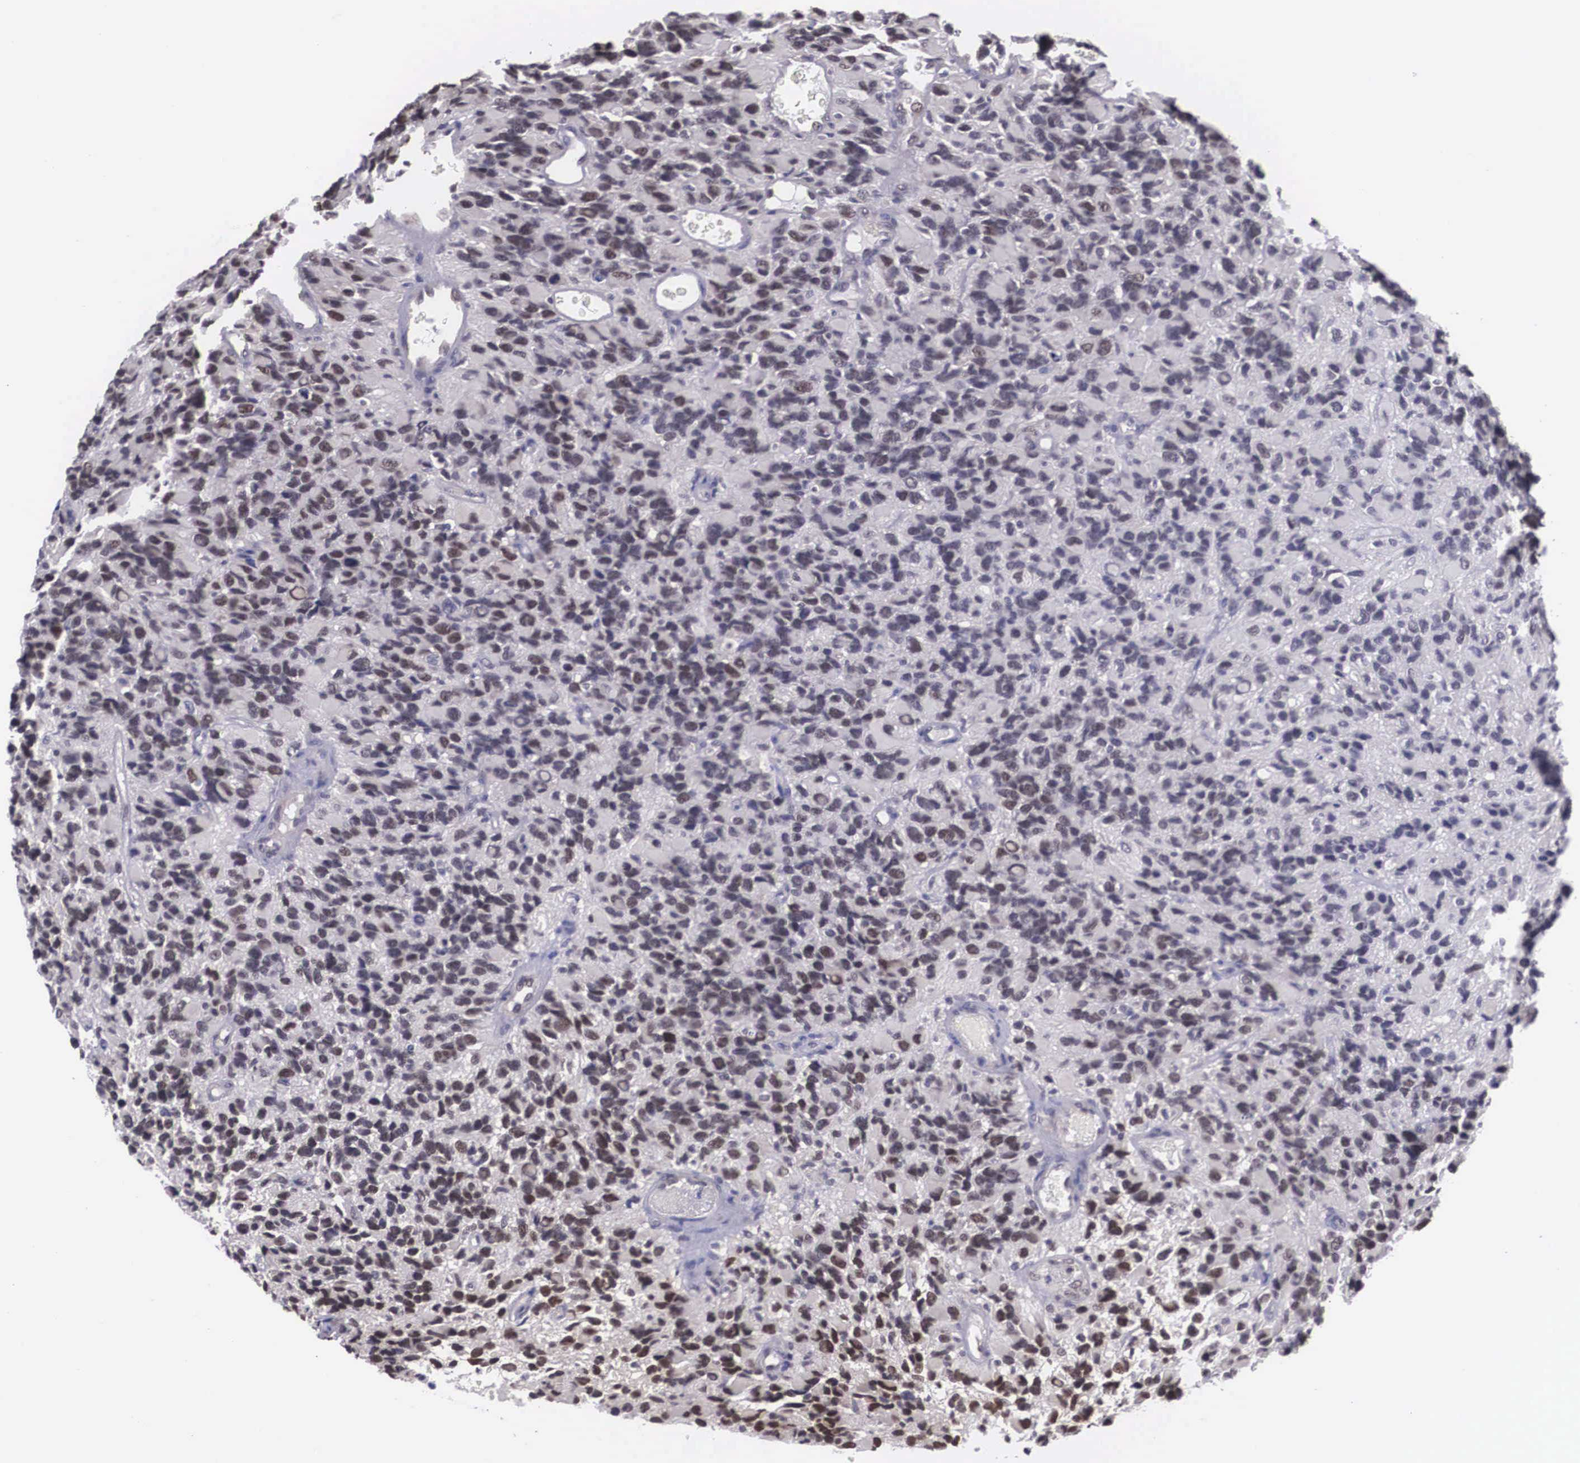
{"staining": {"intensity": "weak", "quantity": "<25%", "location": "nuclear"}, "tissue": "glioma", "cell_type": "Tumor cells", "image_type": "cancer", "snomed": [{"axis": "morphology", "description": "Glioma, malignant, High grade"}, {"axis": "topography", "description": "Brain"}], "caption": "This is an IHC photomicrograph of human high-grade glioma (malignant). There is no expression in tumor cells.", "gene": "ZNF275", "patient": {"sex": "male", "age": 77}}